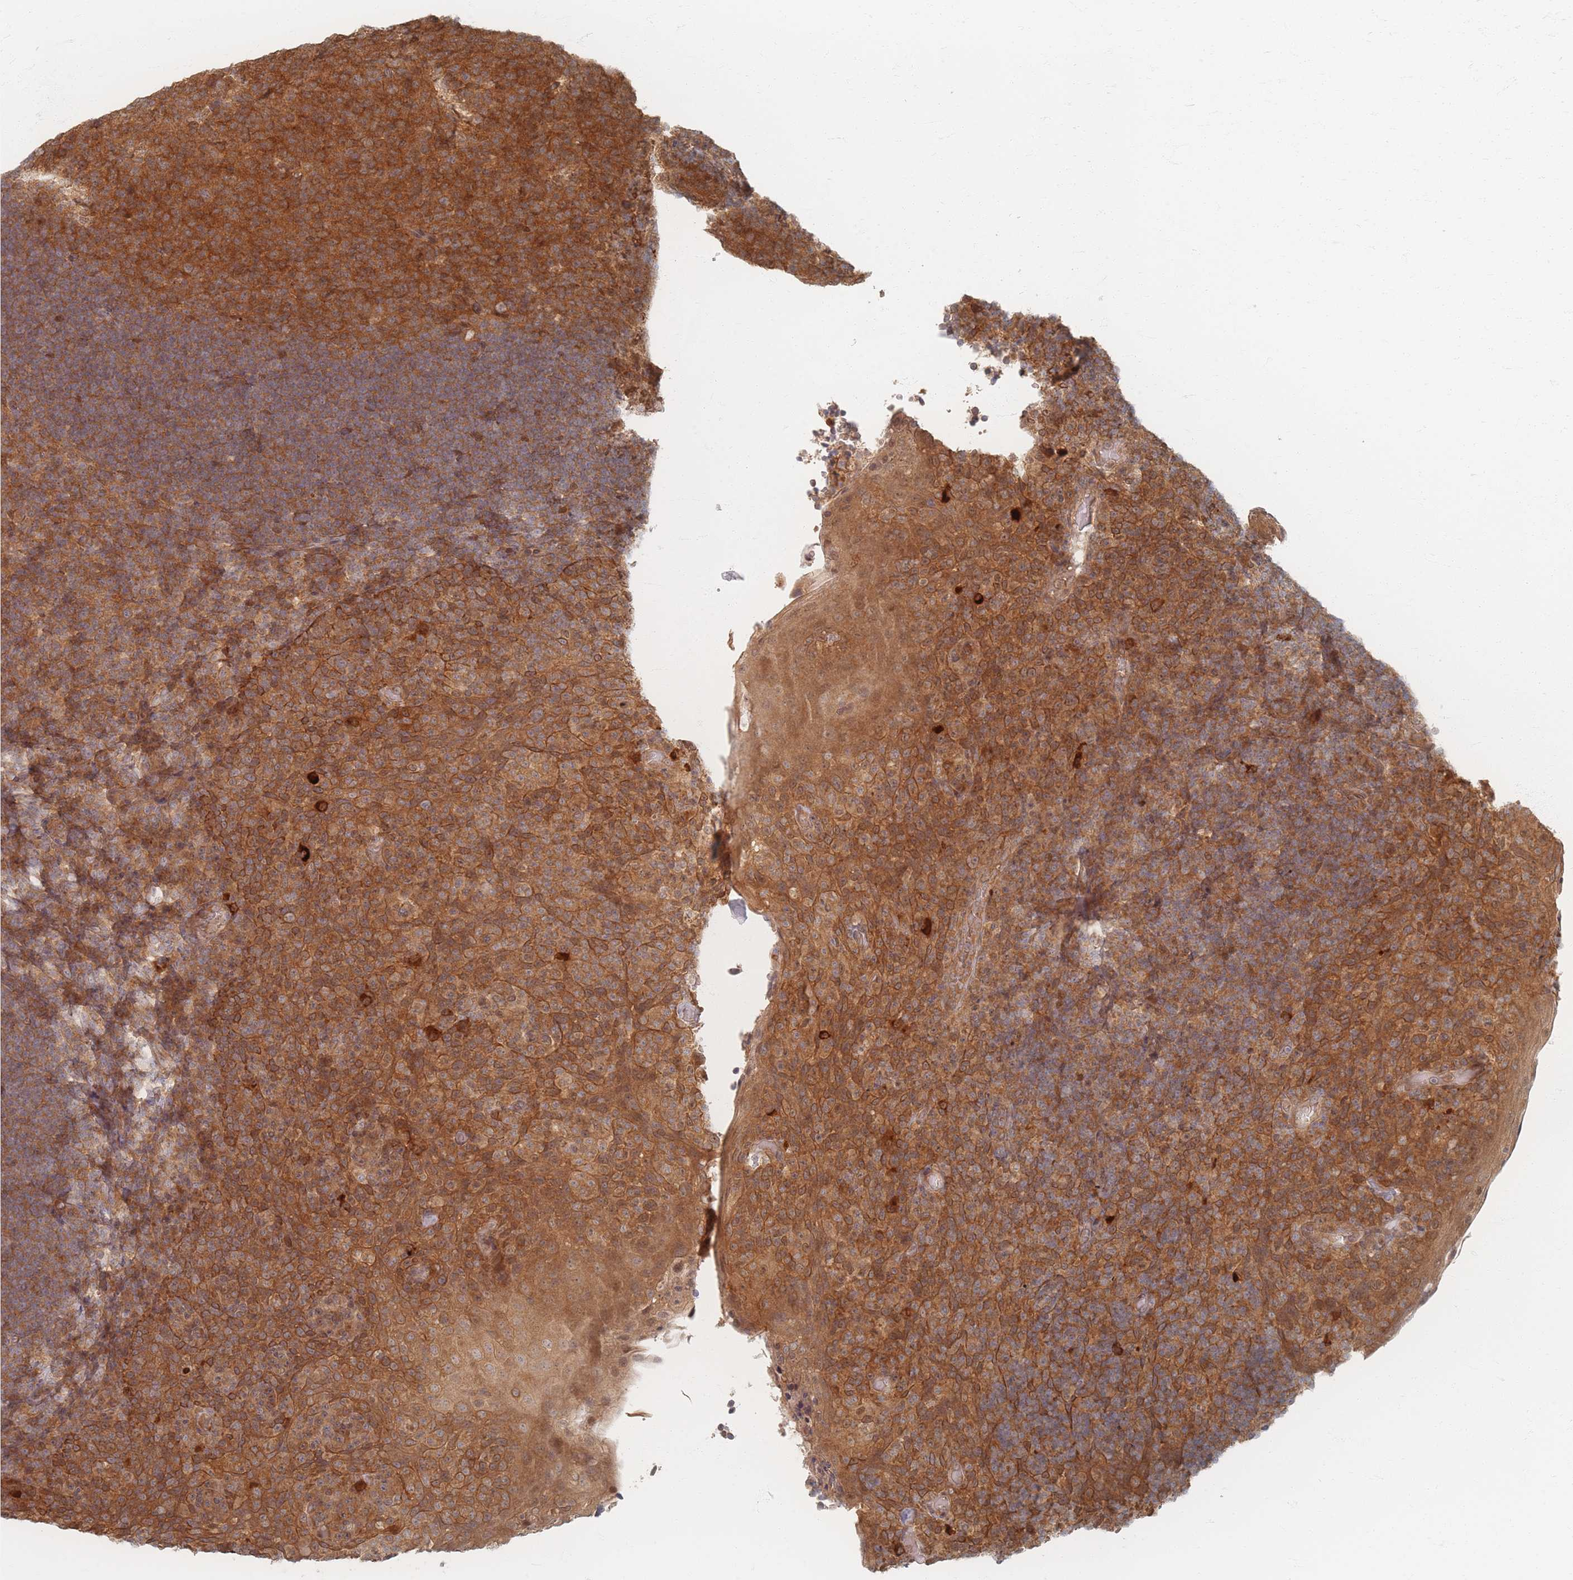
{"staining": {"intensity": "strong", "quantity": ">75%", "location": "cytoplasmic/membranous"}, "tissue": "tonsil", "cell_type": "Germinal center cells", "image_type": "normal", "snomed": [{"axis": "morphology", "description": "Normal tissue, NOS"}, {"axis": "topography", "description": "Tonsil"}], "caption": "Tonsil was stained to show a protein in brown. There is high levels of strong cytoplasmic/membranous staining in about >75% of germinal center cells.", "gene": "PSMD9", "patient": {"sex": "female", "age": 10}}